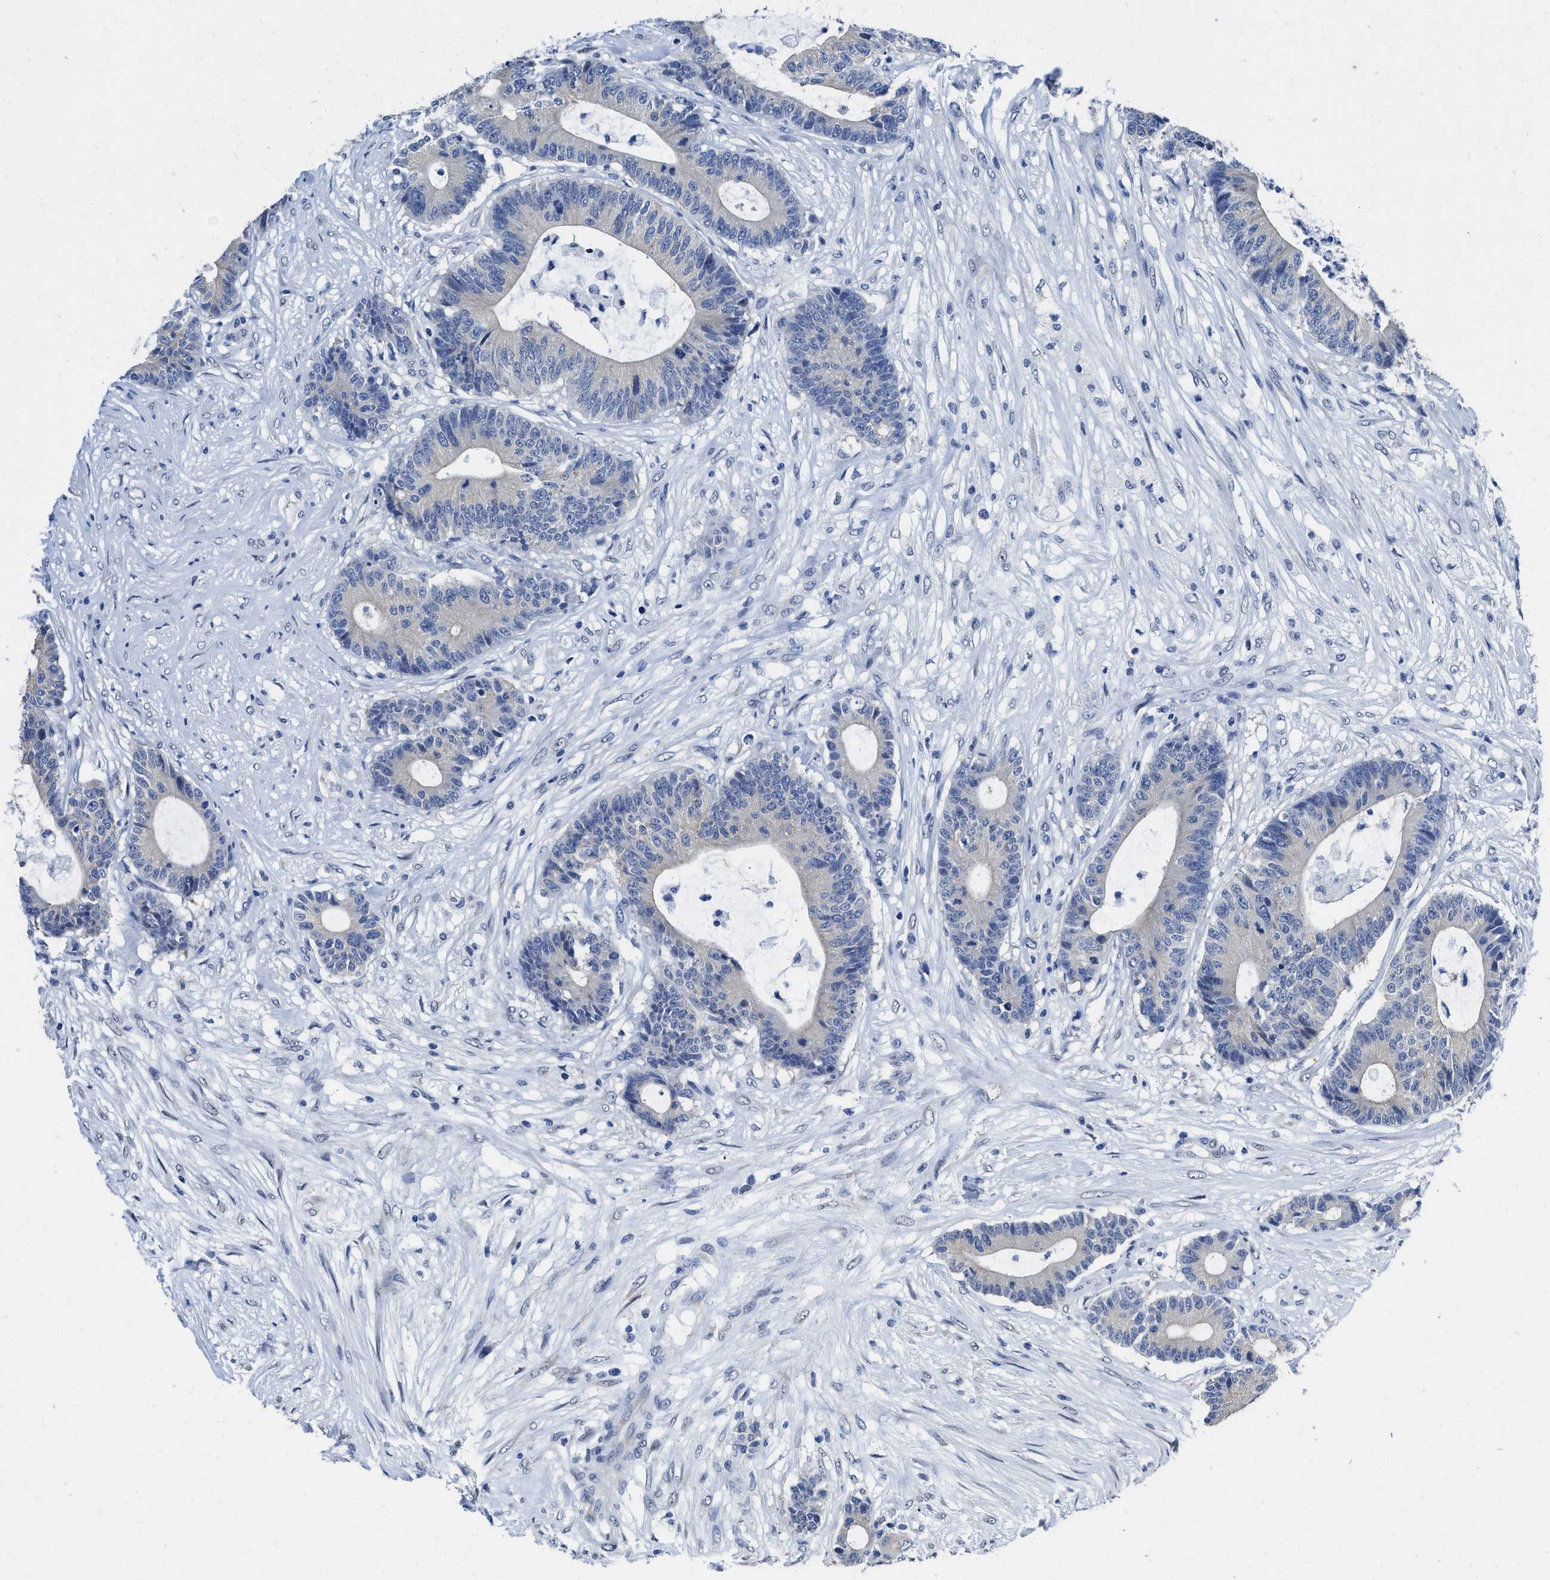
{"staining": {"intensity": "negative", "quantity": "none", "location": "none"}, "tissue": "colorectal cancer", "cell_type": "Tumor cells", "image_type": "cancer", "snomed": [{"axis": "morphology", "description": "Adenocarcinoma, NOS"}, {"axis": "topography", "description": "Colon"}], "caption": "Photomicrograph shows no significant protein positivity in tumor cells of colorectal cancer (adenocarcinoma). (Stains: DAB (3,3'-diaminobenzidine) immunohistochemistry (IHC) with hematoxylin counter stain, Microscopy: brightfield microscopy at high magnification).", "gene": "HOOK1", "patient": {"sex": "female", "age": 84}}